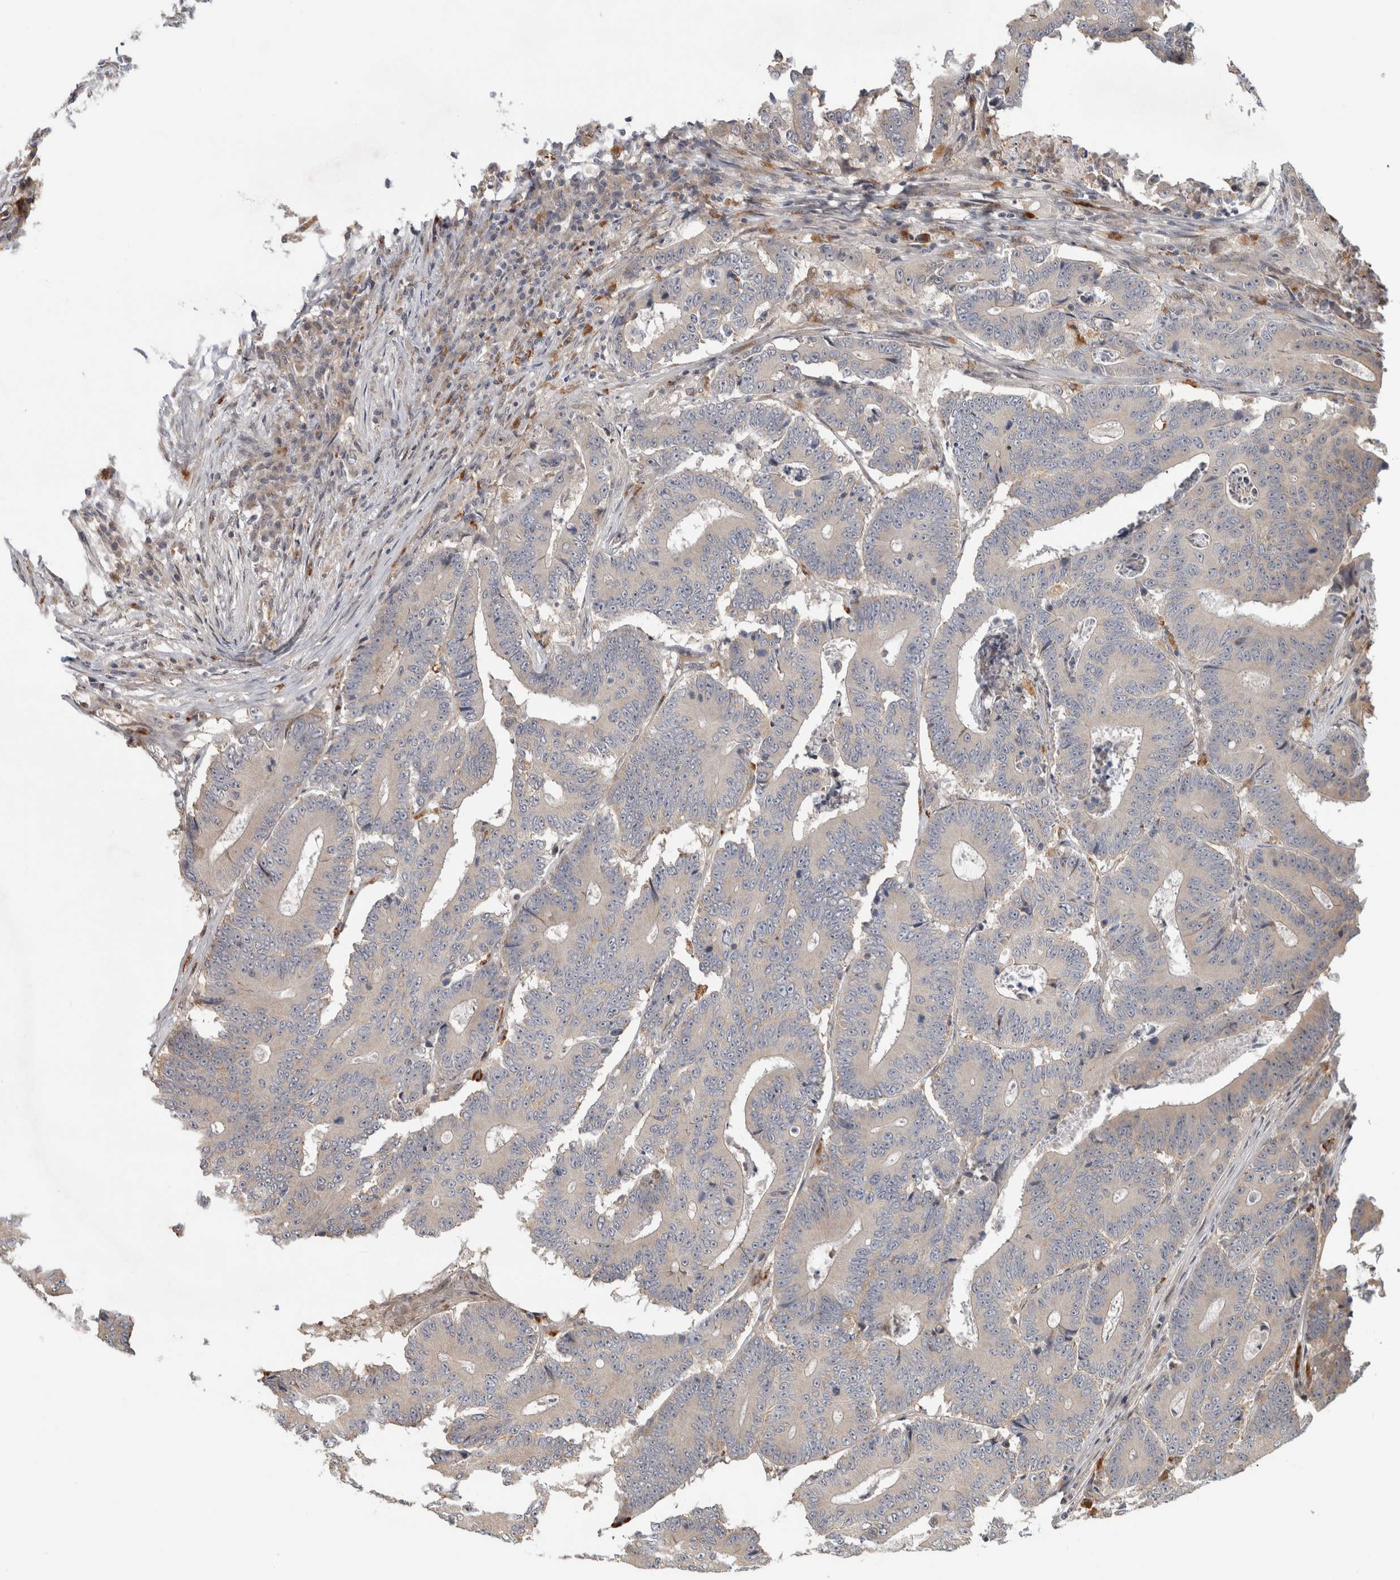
{"staining": {"intensity": "weak", "quantity": "25%-75%", "location": "cytoplasmic/membranous"}, "tissue": "colorectal cancer", "cell_type": "Tumor cells", "image_type": "cancer", "snomed": [{"axis": "morphology", "description": "Adenocarcinoma, NOS"}, {"axis": "topography", "description": "Colon"}], "caption": "About 25%-75% of tumor cells in colorectal cancer (adenocarcinoma) show weak cytoplasmic/membranous protein positivity as visualized by brown immunohistochemical staining.", "gene": "NAB2", "patient": {"sex": "male", "age": 83}}